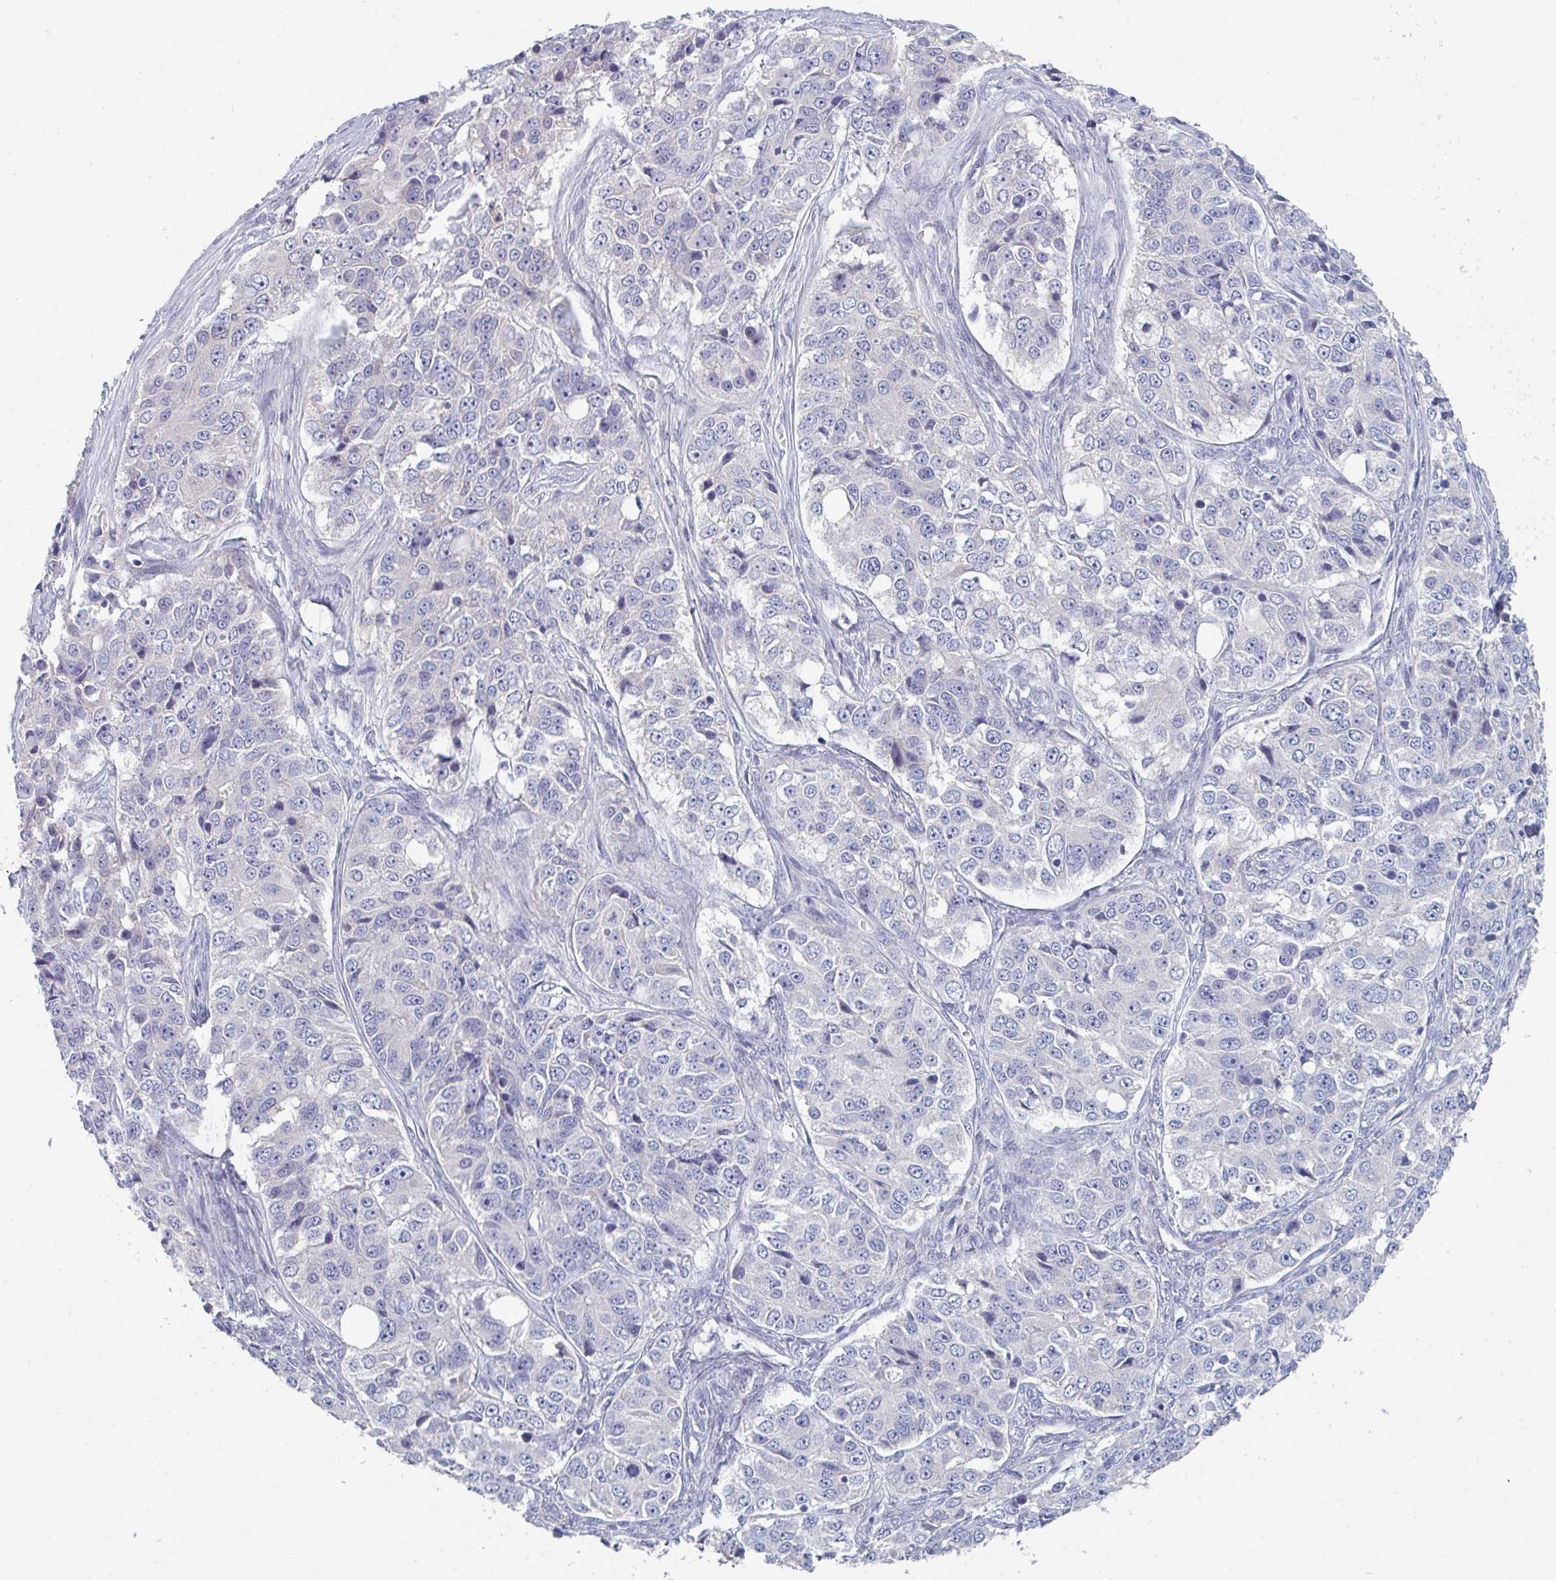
{"staining": {"intensity": "negative", "quantity": "none", "location": "none"}, "tissue": "ovarian cancer", "cell_type": "Tumor cells", "image_type": "cancer", "snomed": [{"axis": "morphology", "description": "Carcinoma, endometroid"}, {"axis": "topography", "description": "Ovary"}], "caption": "This micrograph is of endometroid carcinoma (ovarian) stained with immunohistochemistry to label a protein in brown with the nuclei are counter-stained blue. There is no positivity in tumor cells.", "gene": "HGFAC", "patient": {"sex": "female", "age": 51}}